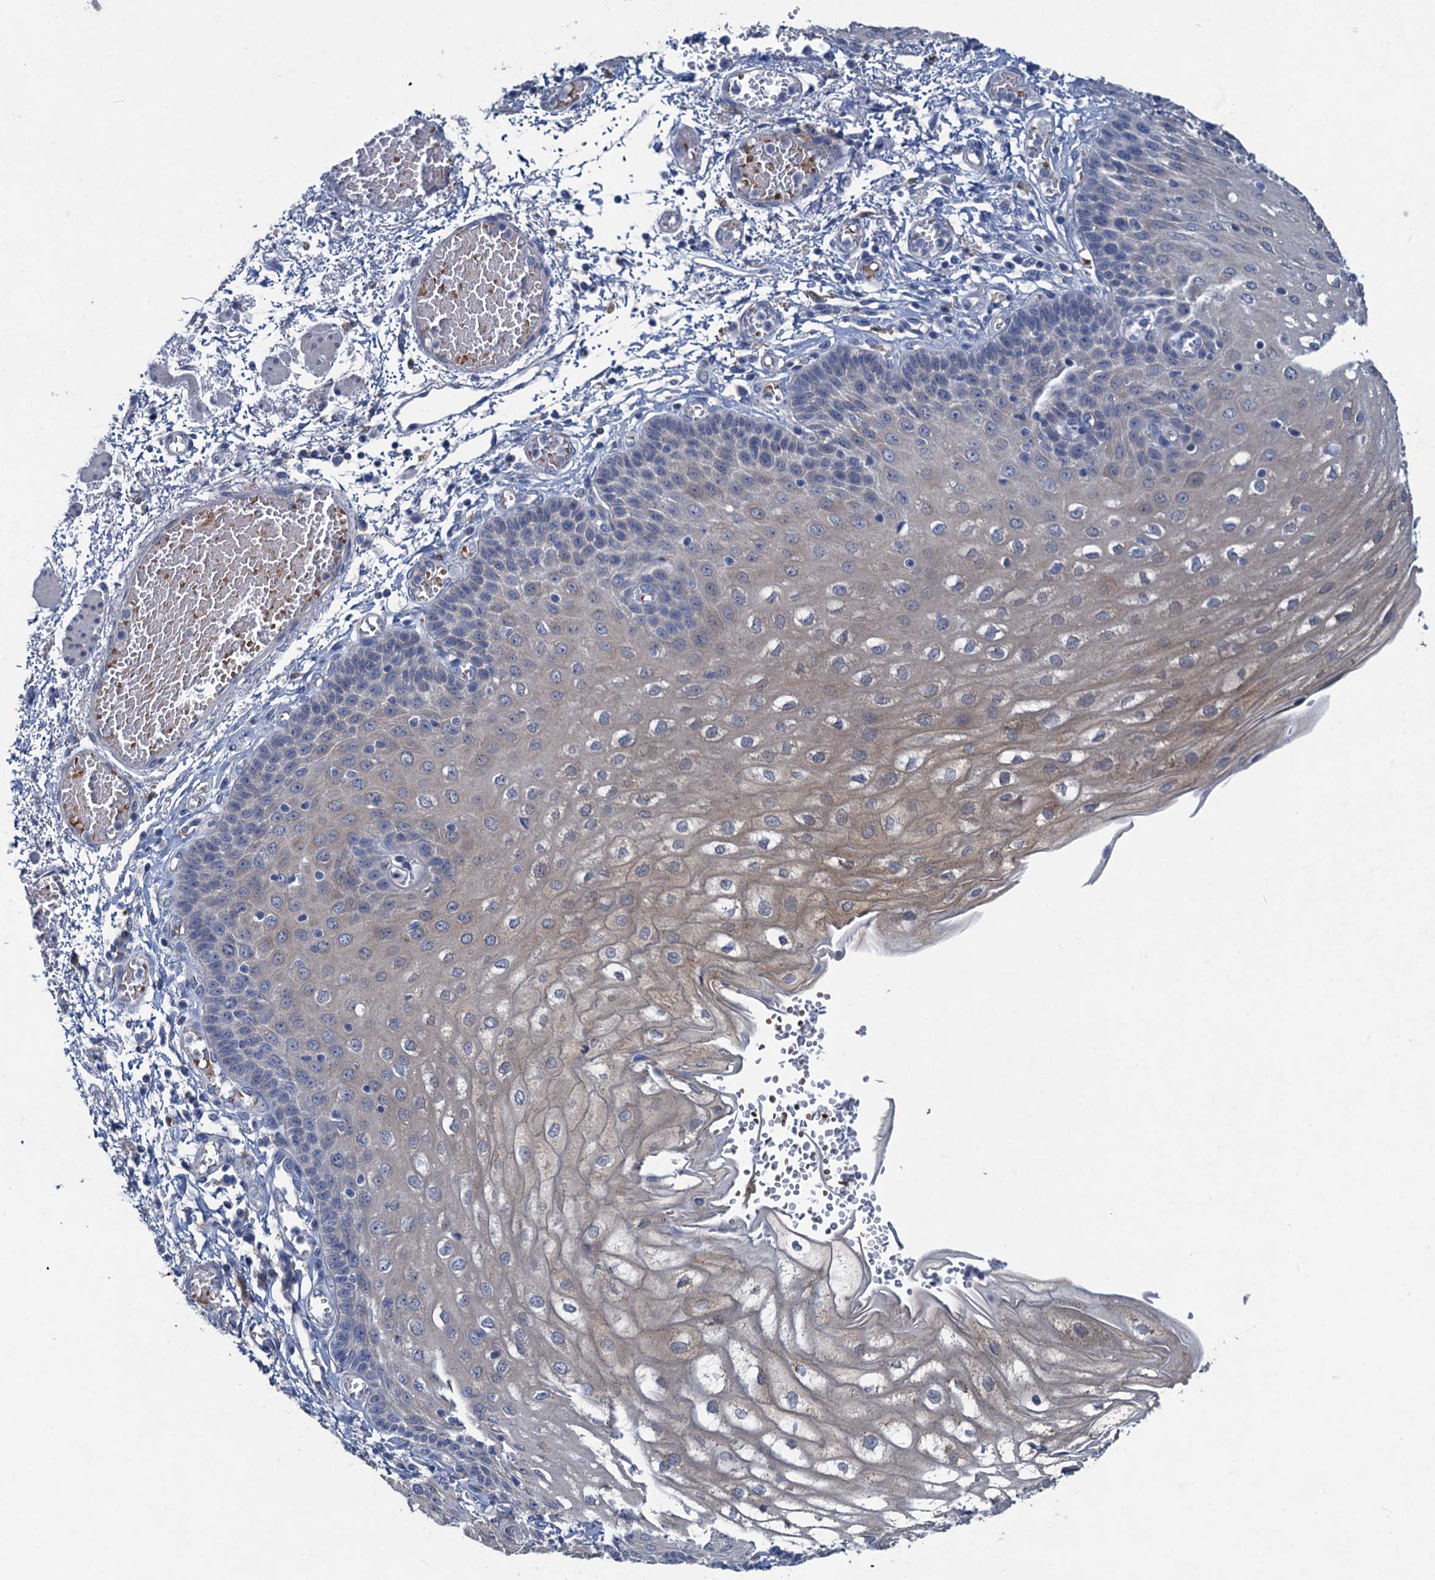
{"staining": {"intensity": "negative", "quantity": "none", "location": "none"}, "tissue": "esophagus", "cell_type": "Squamous epithelial cells", "image_type": "normal", "snomed": [{"axis": "morphology", "description": "Normal tissue, NOS"}, {"axis": "topography", "description": "Esophagus"}], "caption": "Squamous epithelial cells show no significant protein expression in benign esophagus.", "gene": "RTKN2", "patient": {"sex": "male", "age": 81}}